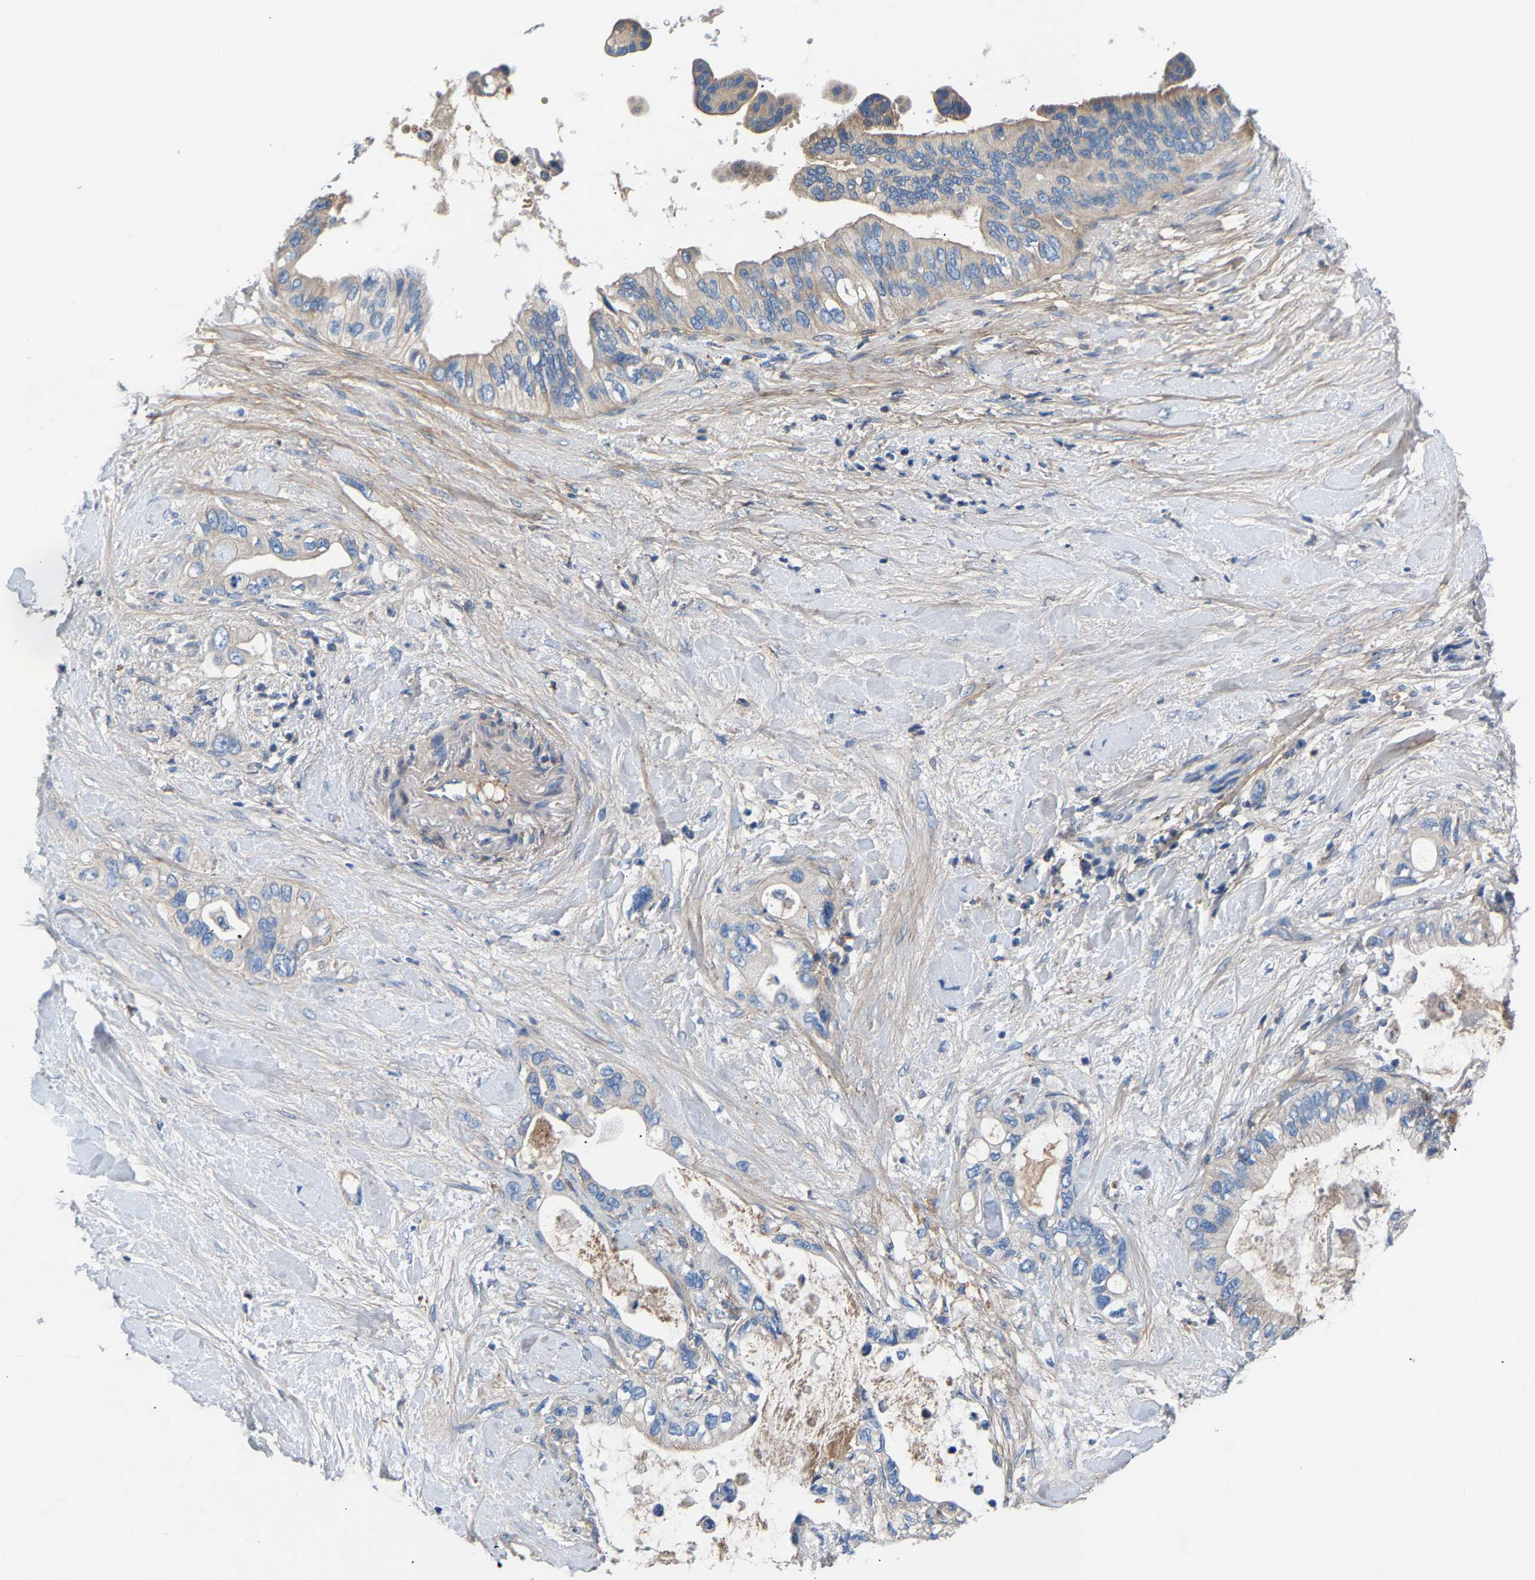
{"staining": {"intensity": "negative", "quantity": "none", "location": "none"}, "tissue": "pancreatic cancer", "cell_type": "Tumor cells", "image_type": "cancer", "snomed": [{"axis": "morphology", "description": "Adenocarcinoma, NOS"}, {"axis": "topography", "description": "Pancreas"}], "caption": "Tumor cells are negative for protein expression in human pancreatic cancer (adenocarcinoma).", "gene": "CCDC171", "patient": {"sex": "female", "age": 56}}